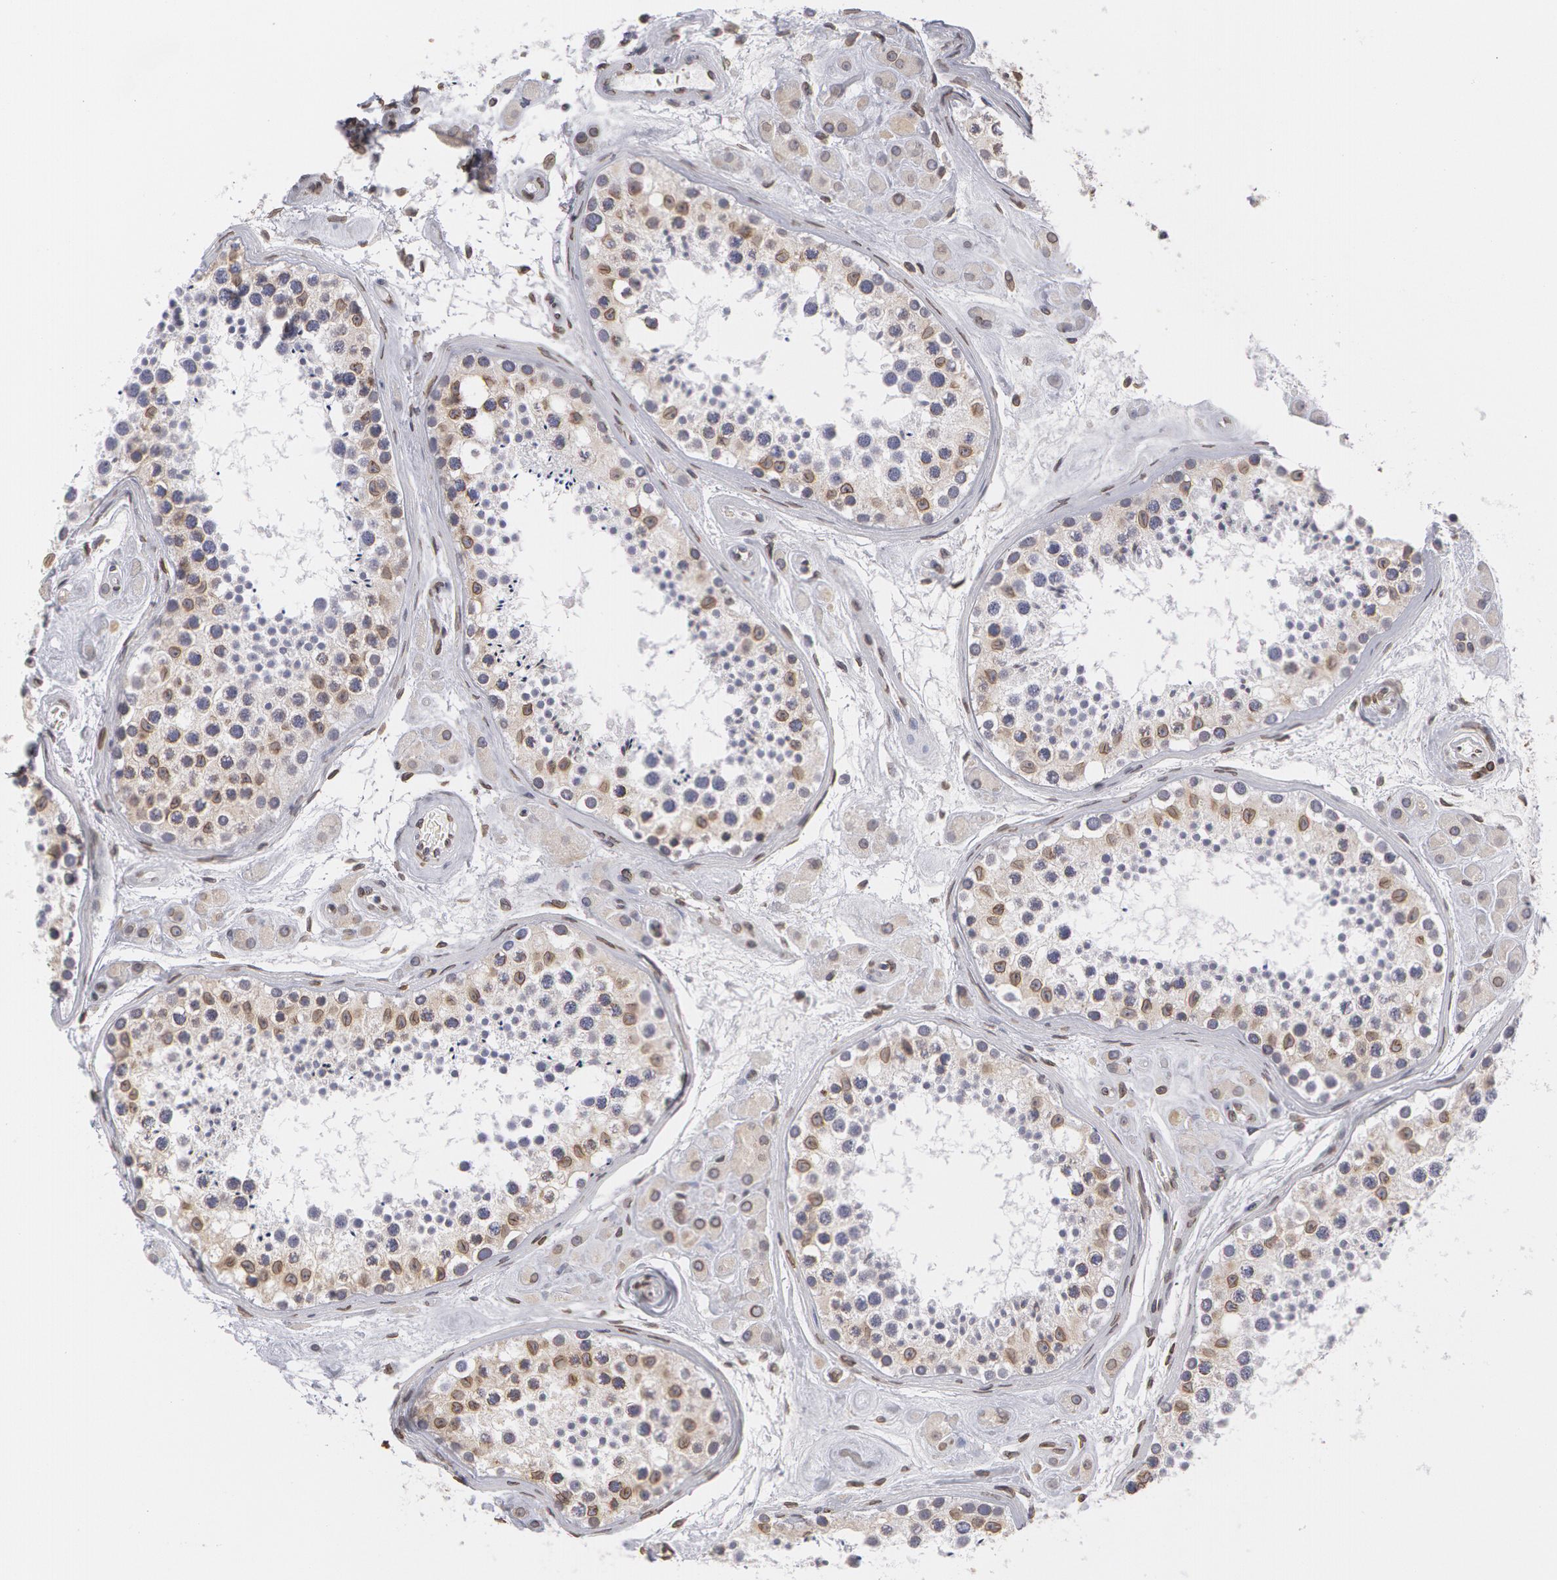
{"staining": {"intensity": "moderate", "quantity": "<25%", "location": "cytoplasmic/membranous,nuclear"}, "tissue": "testis", "cell_type": "Cells in seminiferous ducts", "image_type": "normal", "snomed": [{"axis": "morphology", "description": "Normal tissue, NOS"}, {"axis": "topography", "description": "Testis"}], "caption": "A brown stain labels moderate cytoplasmic/membranous,nuclear positivity of a protein in cells in seminiferous ducts of benign testis.", "gene": "EMD", "patient": {"sex": "male", "age": 38}}